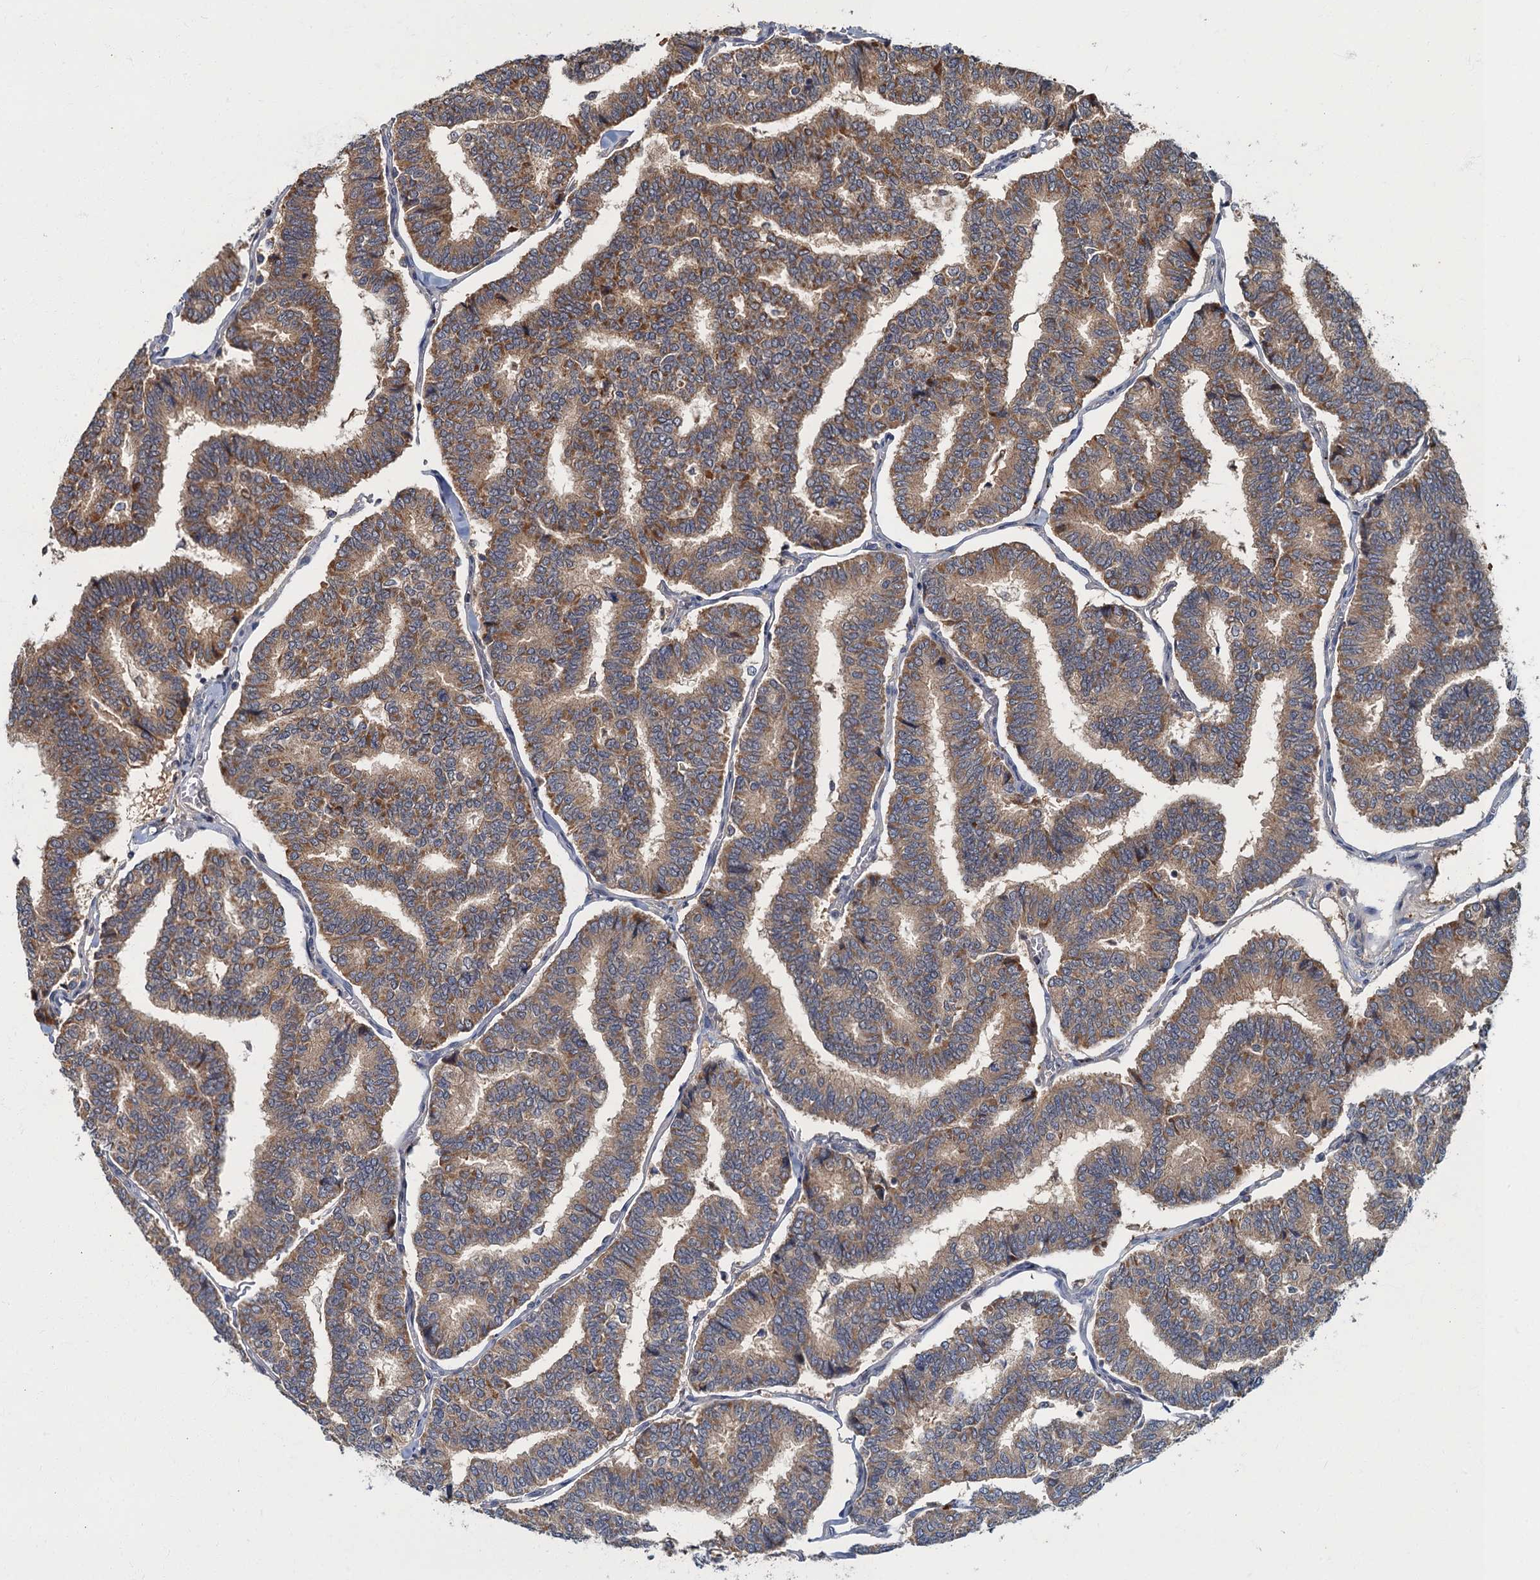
{"staining": {"intensity": "moderate", "quantity": ">75%", "location": "cytoplasmic/membranous"}, "tissue": "thyroid cancer", "cell_type": "Tumor cells", "image_type": "cancer", "snomed": [{"axis": "morphology", "description": "Papillary adenocarcinoma, NOS"}, {"axis": "topography", "description": "Thyroid gland"}], "caption": "An immunohistochemistry (IHC) histopathology image of neoplastic tissue is shown. Protein staining in brown labels moderate cytoplasmic/membranous positivity in papillary adenocarcinoma (thyroid) within tumor cells.", "gene": "WDCP", "patient": {"sex": "female", "age": 35}}